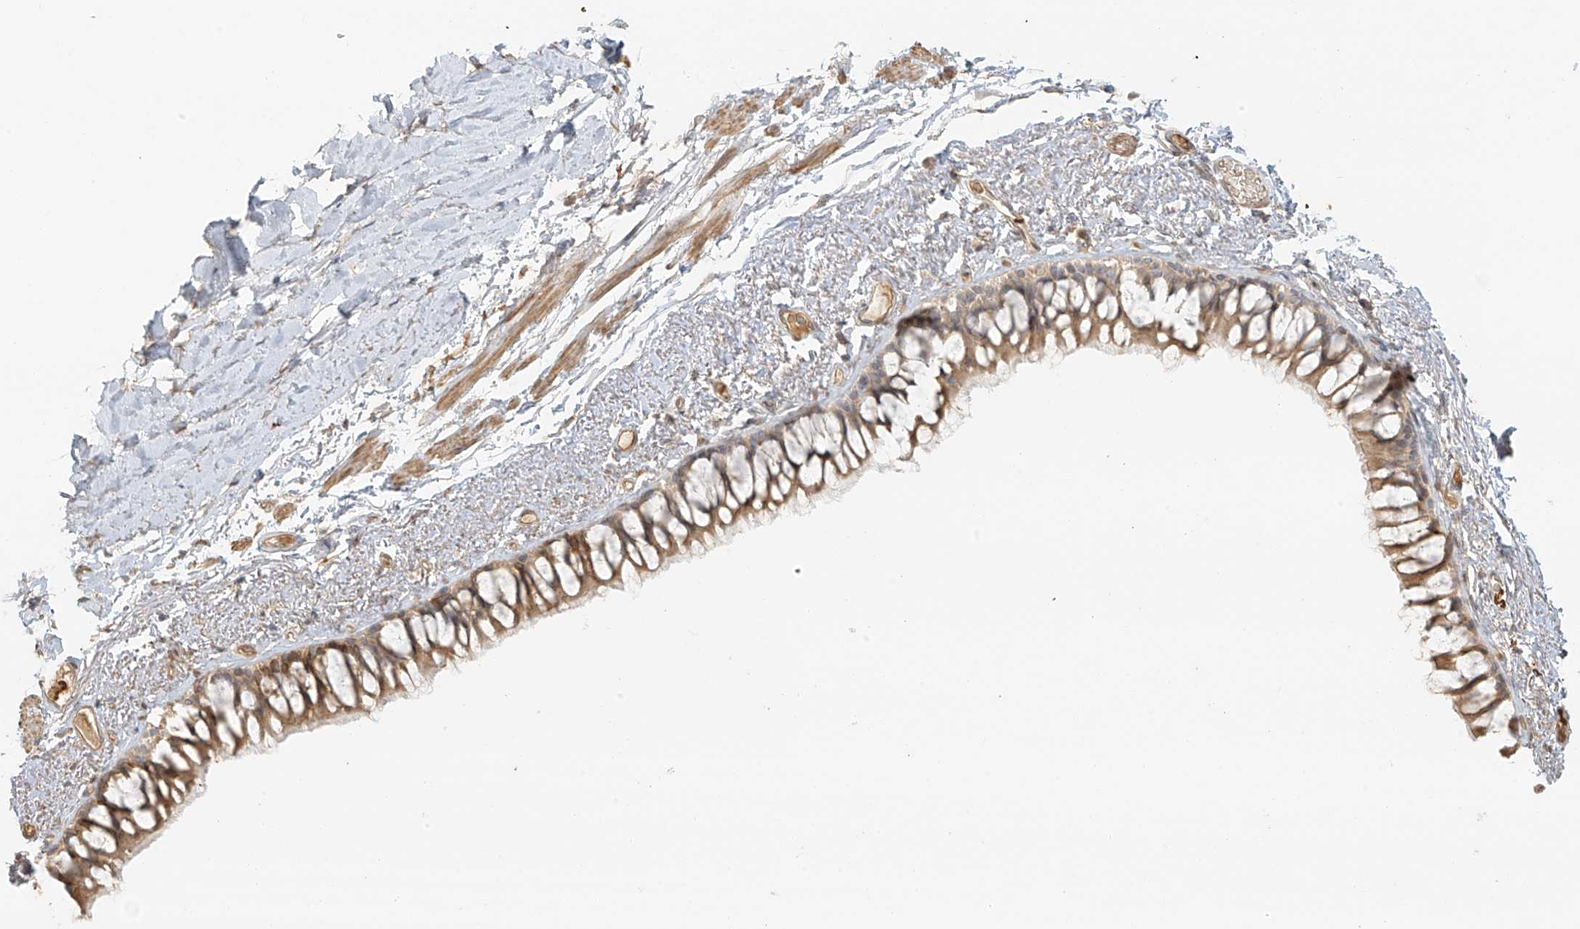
{"staining": {"intensity": "moderate", "quantity": "25%-75%", "location": "cytoplasmic/membranous"}, "tissue": "bronchus", "cell_type": "Respiratory epithelial cells", "image_type": "normal", "snomed": [{"axis": "morphology", "description": "Normal tissue, NOS"}, {"axis": "topography", "description": "Cartilage tissue"}, {"axis": "topography", "description": "Bronchus"}], "caption": "Human bronchus stained for a protein (brown) reveals moderate cytoplasmic/membranous positive positivity in approximately 25%-75% of respiratory epithelial cells.", "gene": "UPK1B", "patient": {"sex": "female", "age": 73}}